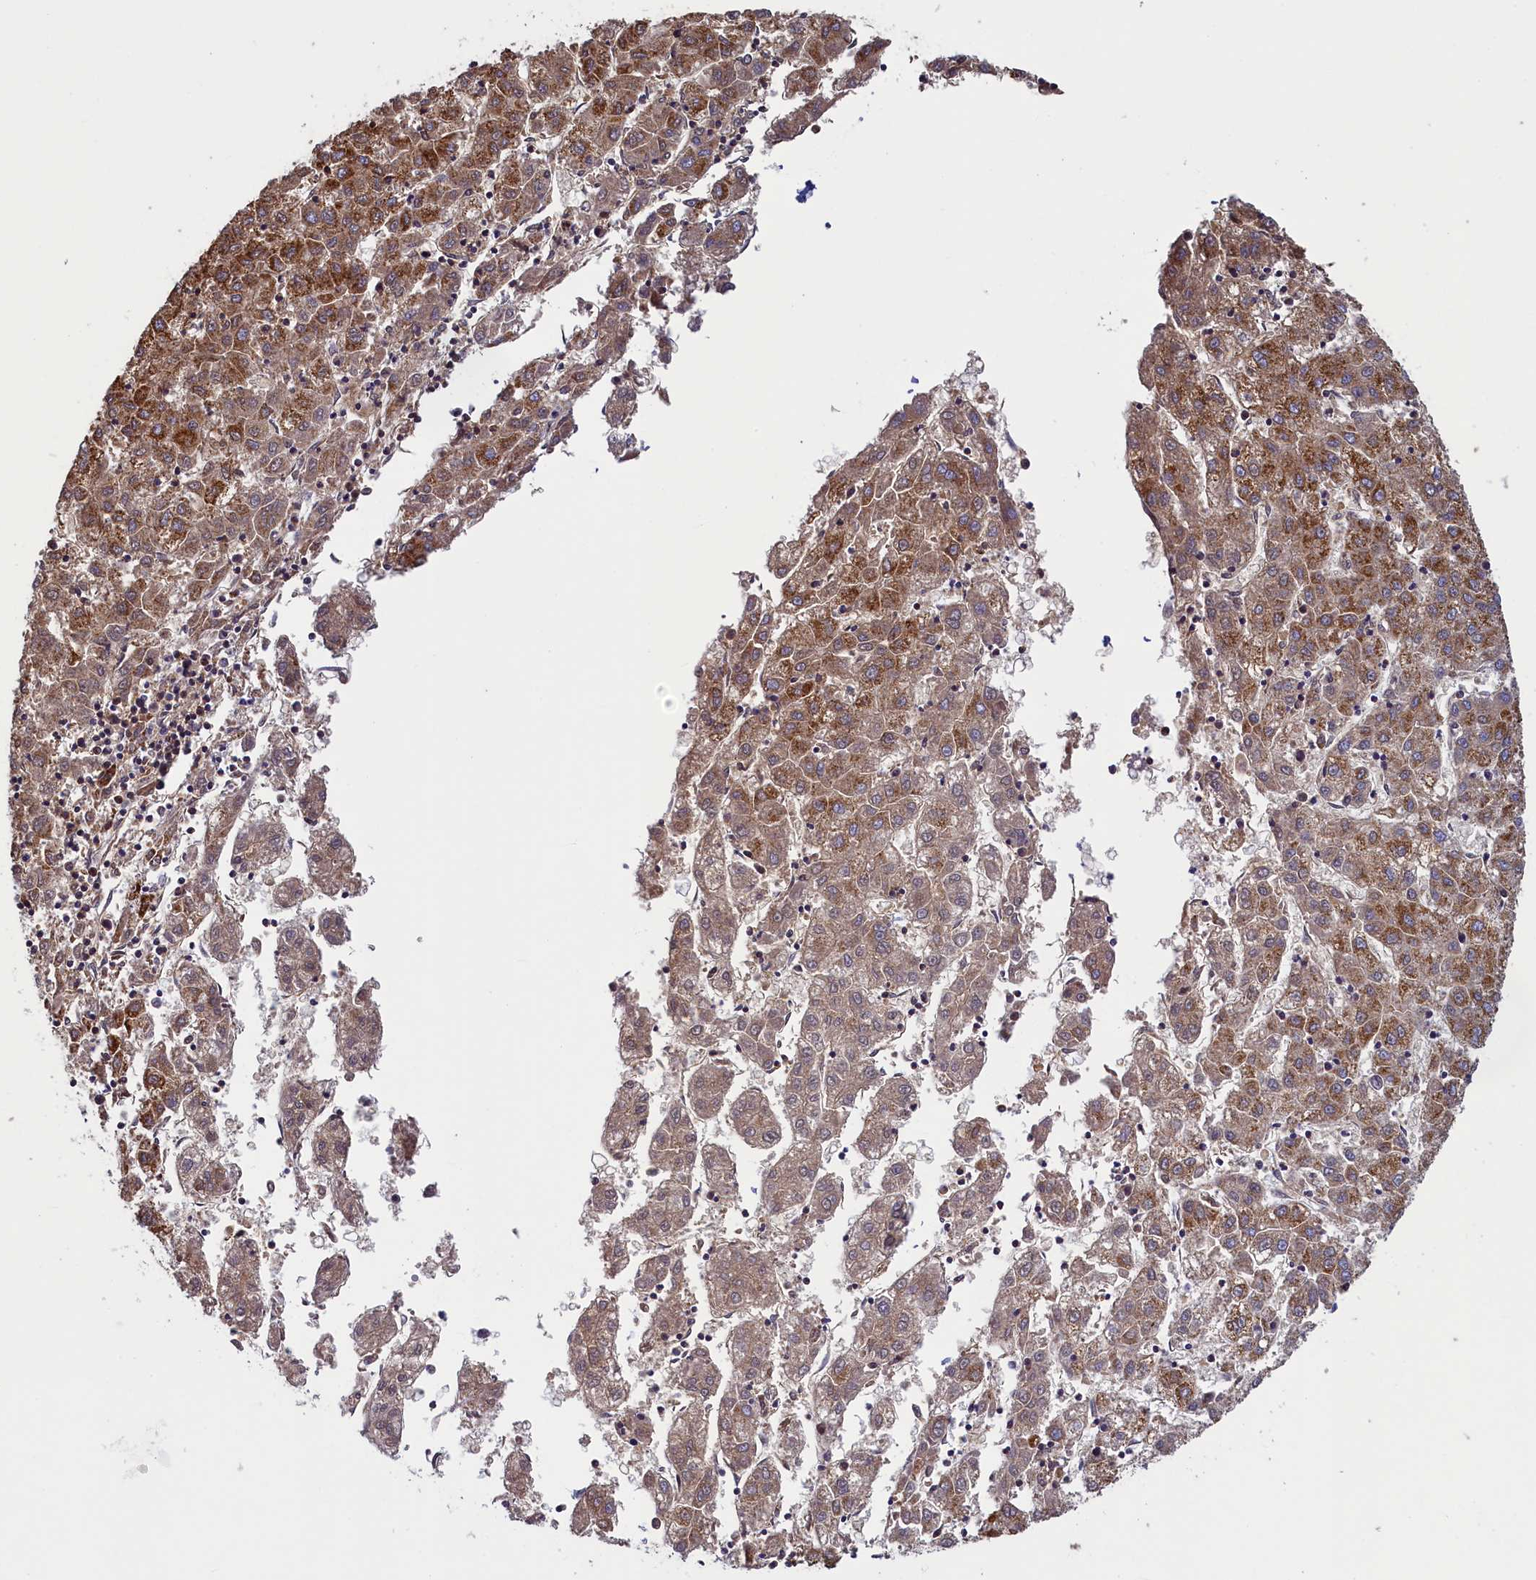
{"staining": {"intensity": "moderate", "quantity": ">75%", "location": "cytoplasmic/membranous"}, "tissue": "liver cancer", "cell_type": "Tumor cells", "image_type": "cancer", "snomed": [{"axis": "morphology", "description": "Carcinoma, Hepatocellular, NOS"}, {"axis": "topography", "description": "Liver"}], "caption": "Immunohistochemical staining of liver hepatocellular carcinoma exhibits medium levels of moderate cytoplasmic/membranous protein expression in approximately >75% of tumor cells. (DAB (3,3'-diaminobenzidine) IHC, brown staining for protein, blue staining for nuclei).", "gene": "IFT122", "patient": {"sex": "male", "age": 72}}